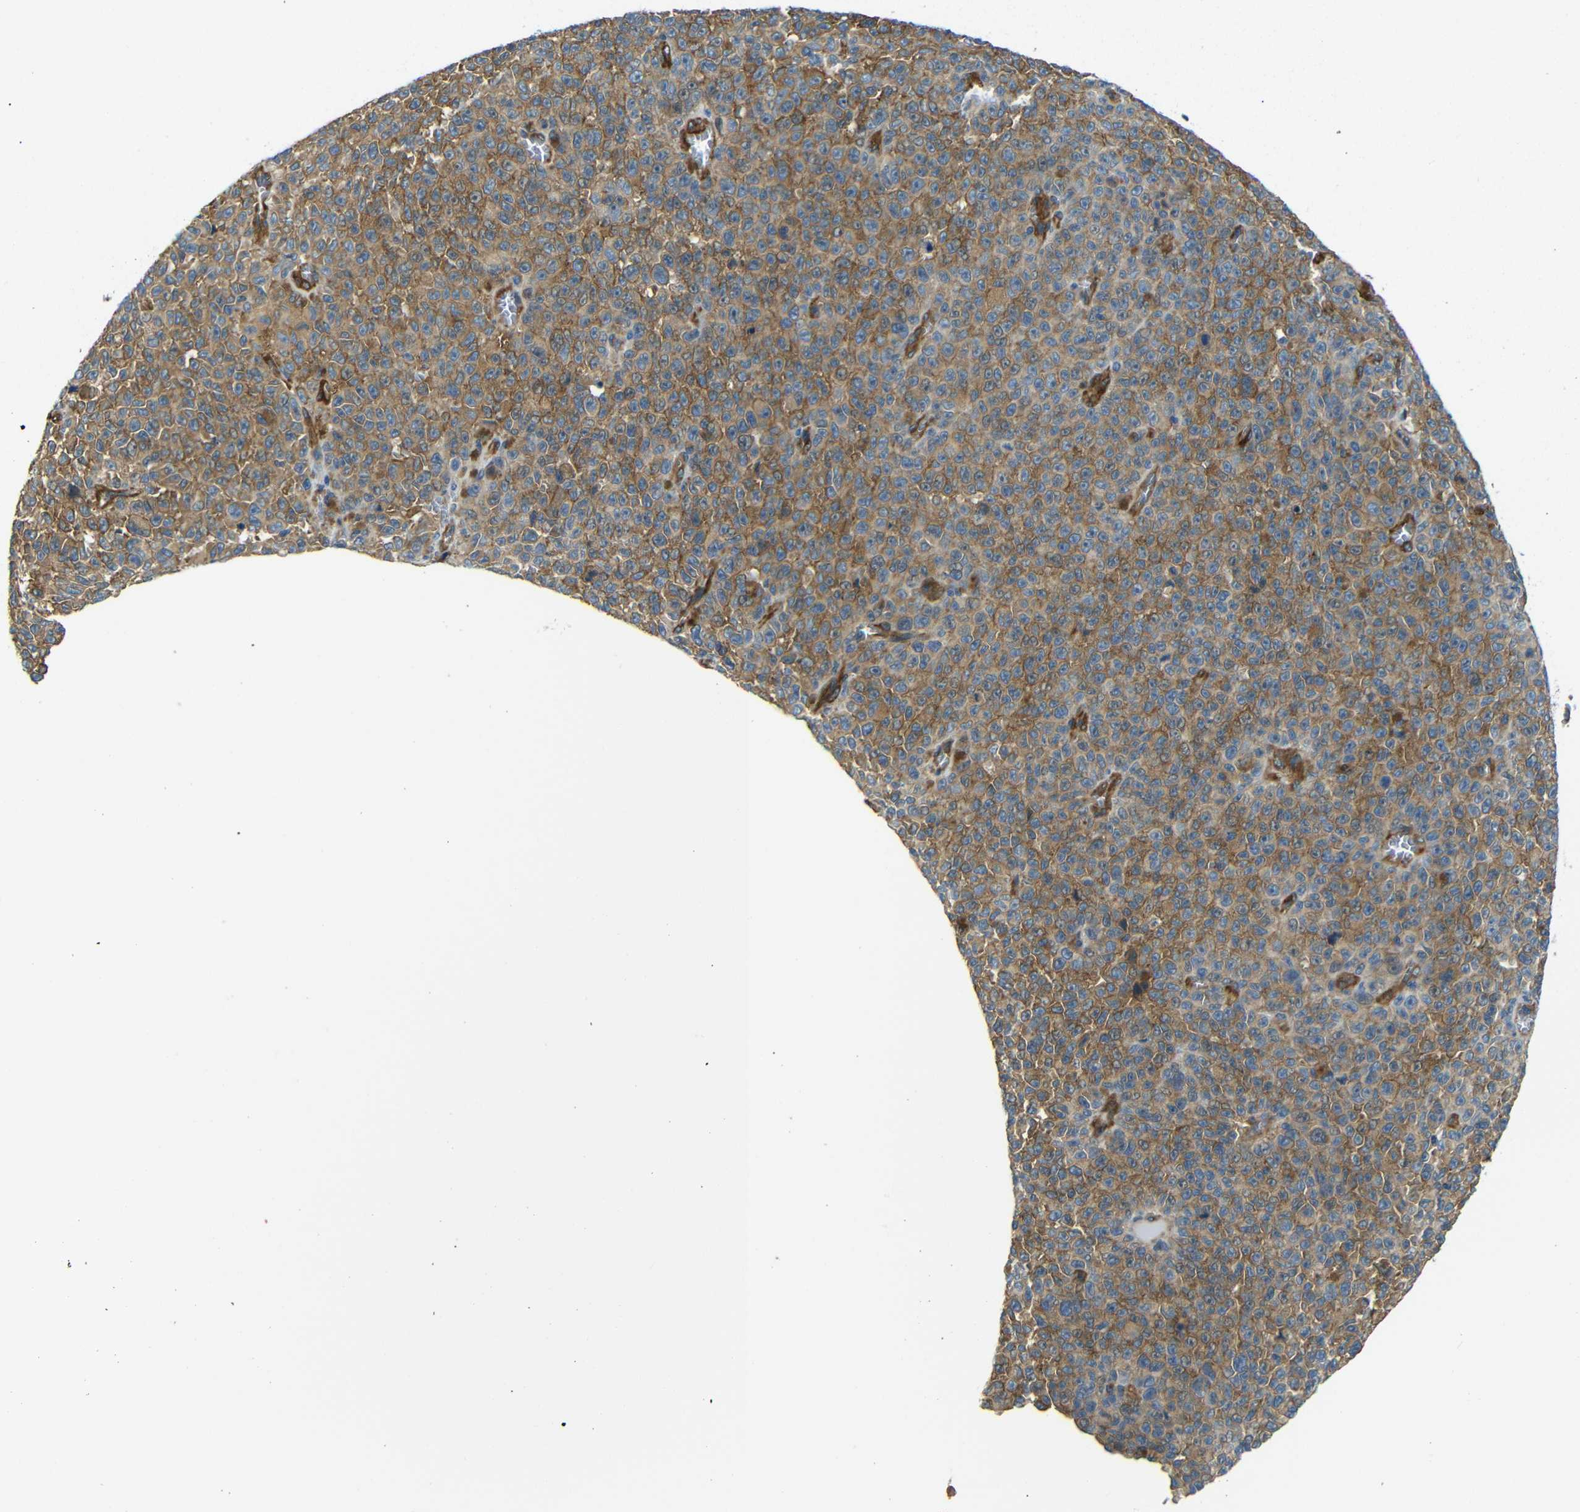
{"staining": {"intensity": "moderate", "quantity": ">75%", "location": "cytoplasmic/membranous"}, "tissue": "melanoma", "cell_type": "Tumor cells", "image_type": "cancer", "snomed": [{"axis": "morphology", "description": "Malignant melanoma, NOS"}, {"axis": "topography", "description": "Skin"}], "caption": "A histopathology image showing moderate cytoplasmic/membranous expression in about >75% of tumor cells in melanoma, as visualized by brown immunohistochemical staining.", "gene": "MYO1B", "patient": {"sex": "female", "age": 82}}